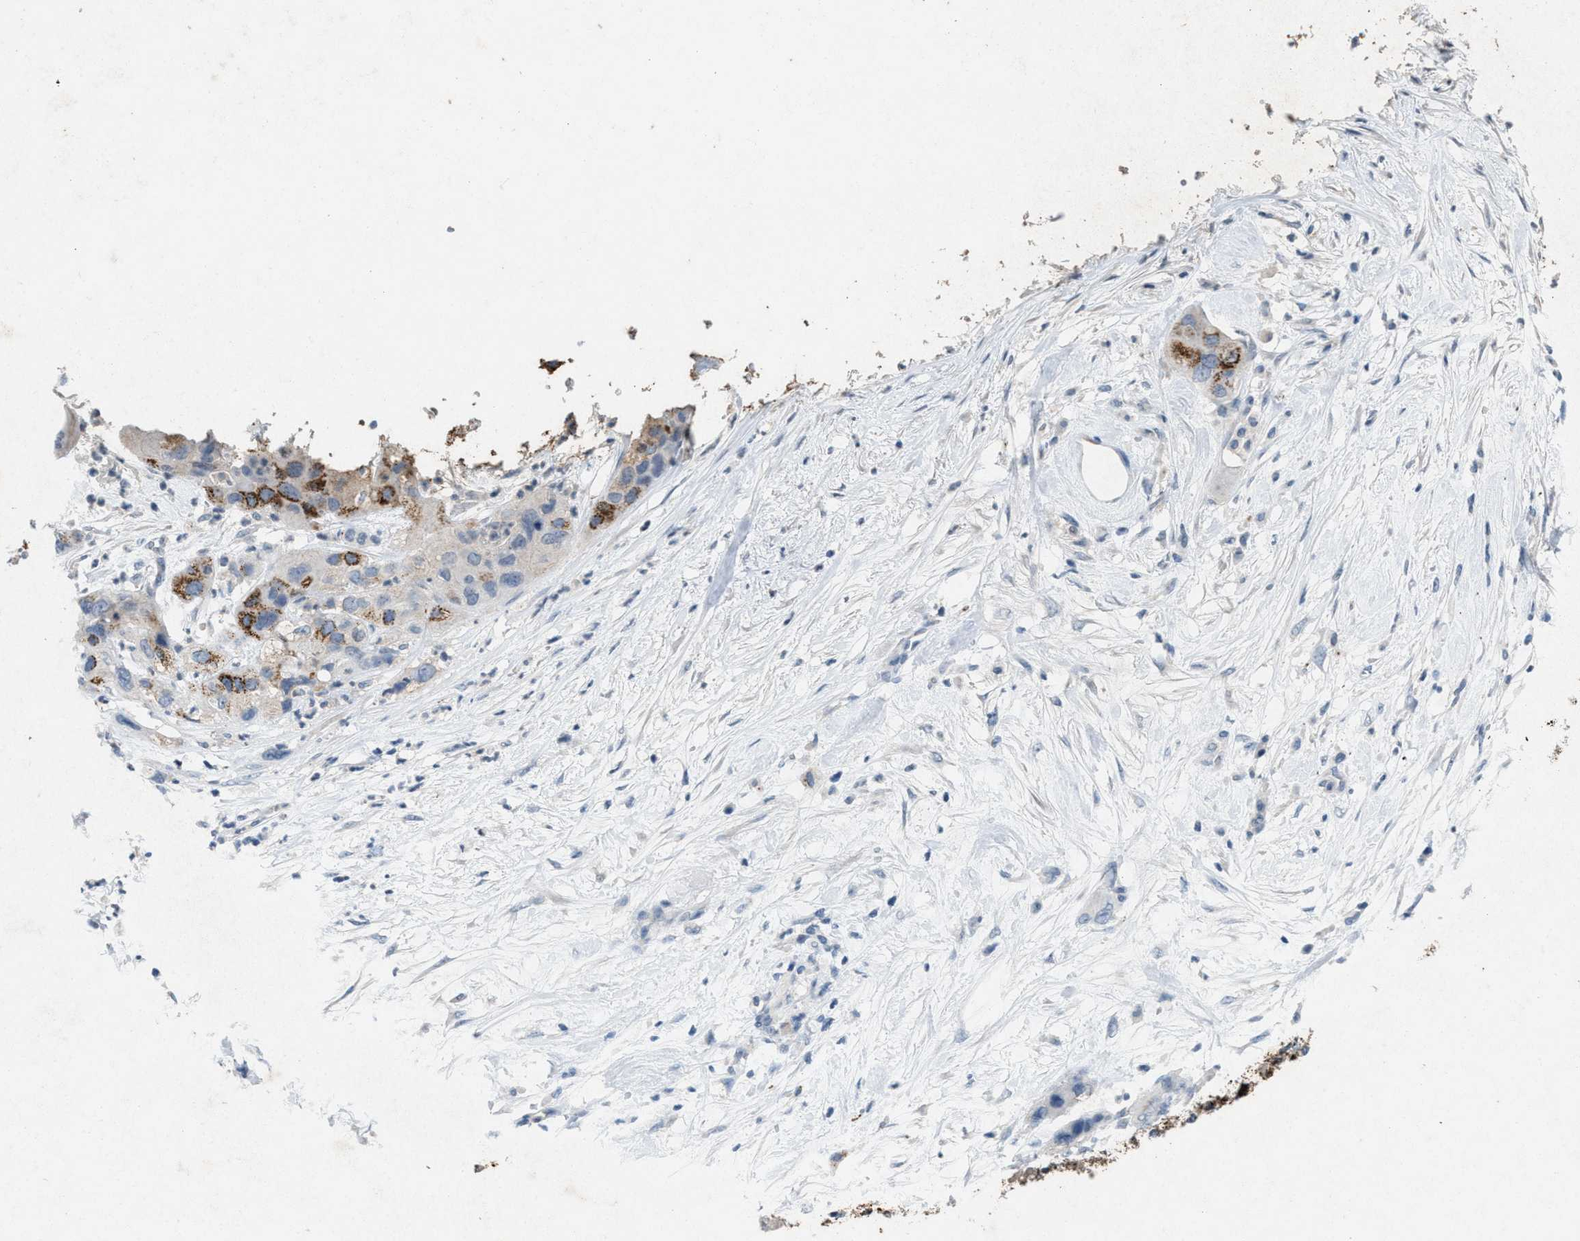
{"staining": {"intensity": "moderate", "quantity": "<25%", "location": "cytoplasmic/membranous"}, "tissue": "pancreatic cancer", "cell_type": "Tumor cells", "image_type": "cancer", "snomed": [{"axis": "morphology", "description": "Adenocarcinoma, NOS"}, {"axis": "topography", "description": "Pancreas"}], "caption": "A high-resolution photomicrograph shows IHC staining of adenocarcinoma (pancreatic), which exhibits moderate cytoplasmic/membranous staining in approximately <25% of tumor cells.", "gene": "SLC5A5", "patient": {"sex": "female", "age": 71}}